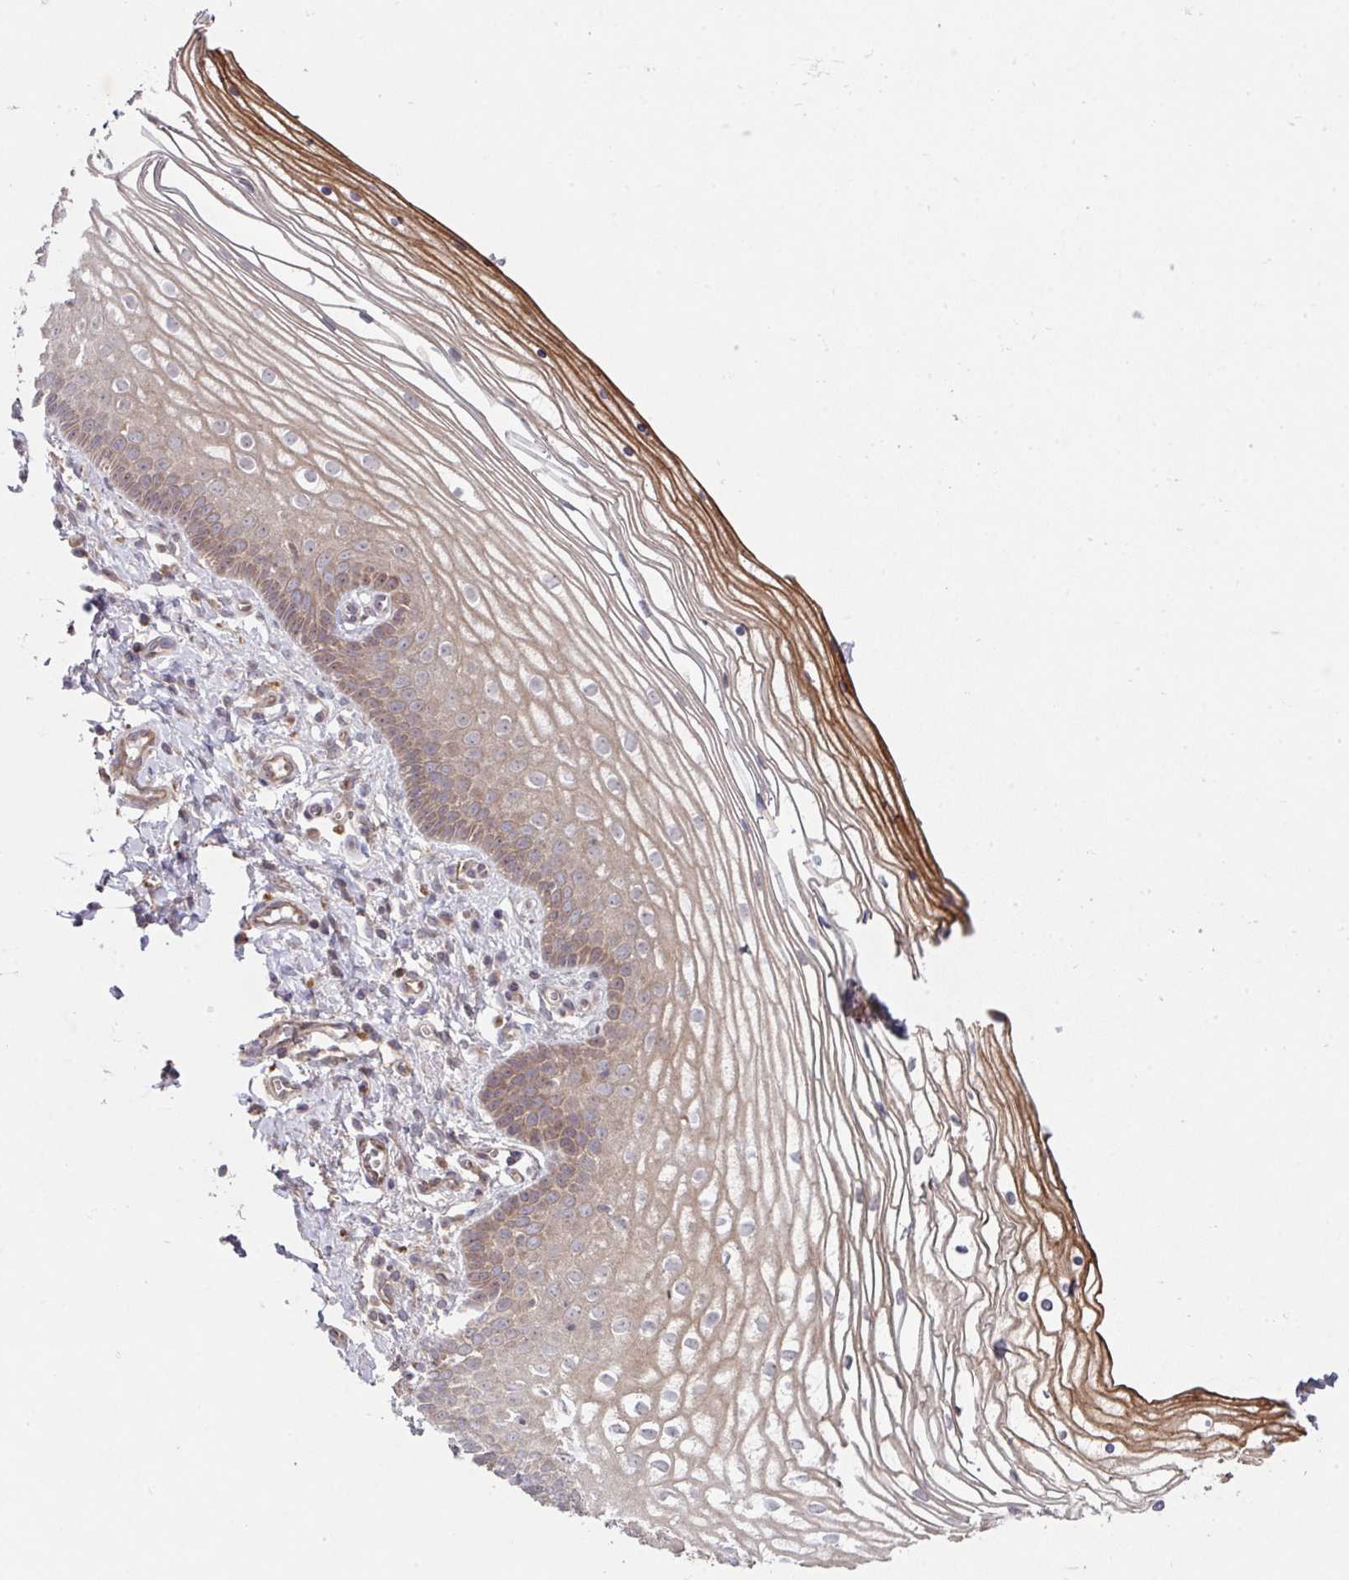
{"staining": {"intensity": "moderate", "quantity": "25%-75%", "location": "cytoplasmic/membranous"}, "tissue": "vagina", "cell_type": "Squamous epithelial cells", "image_type": "normal", "snomed": [{"axis": "morphology", "description": "Normal tissue, NOS"}, {"axis": "topography", "description": "Vagina"}], "caption": "High-power microscopy captured an immunohistochemistry histopathology image of normal vagina, revealing moderate cytoplasmic/membranous positivity in about 25%-75% of squamous epithelial cells. The staining was performed using DAB, with brown indicating positive protein expression. Nuclei are stained blue with hematoxylin.", "gene": "TRIM14", "patient": {"sex": "female", "age": 56}}